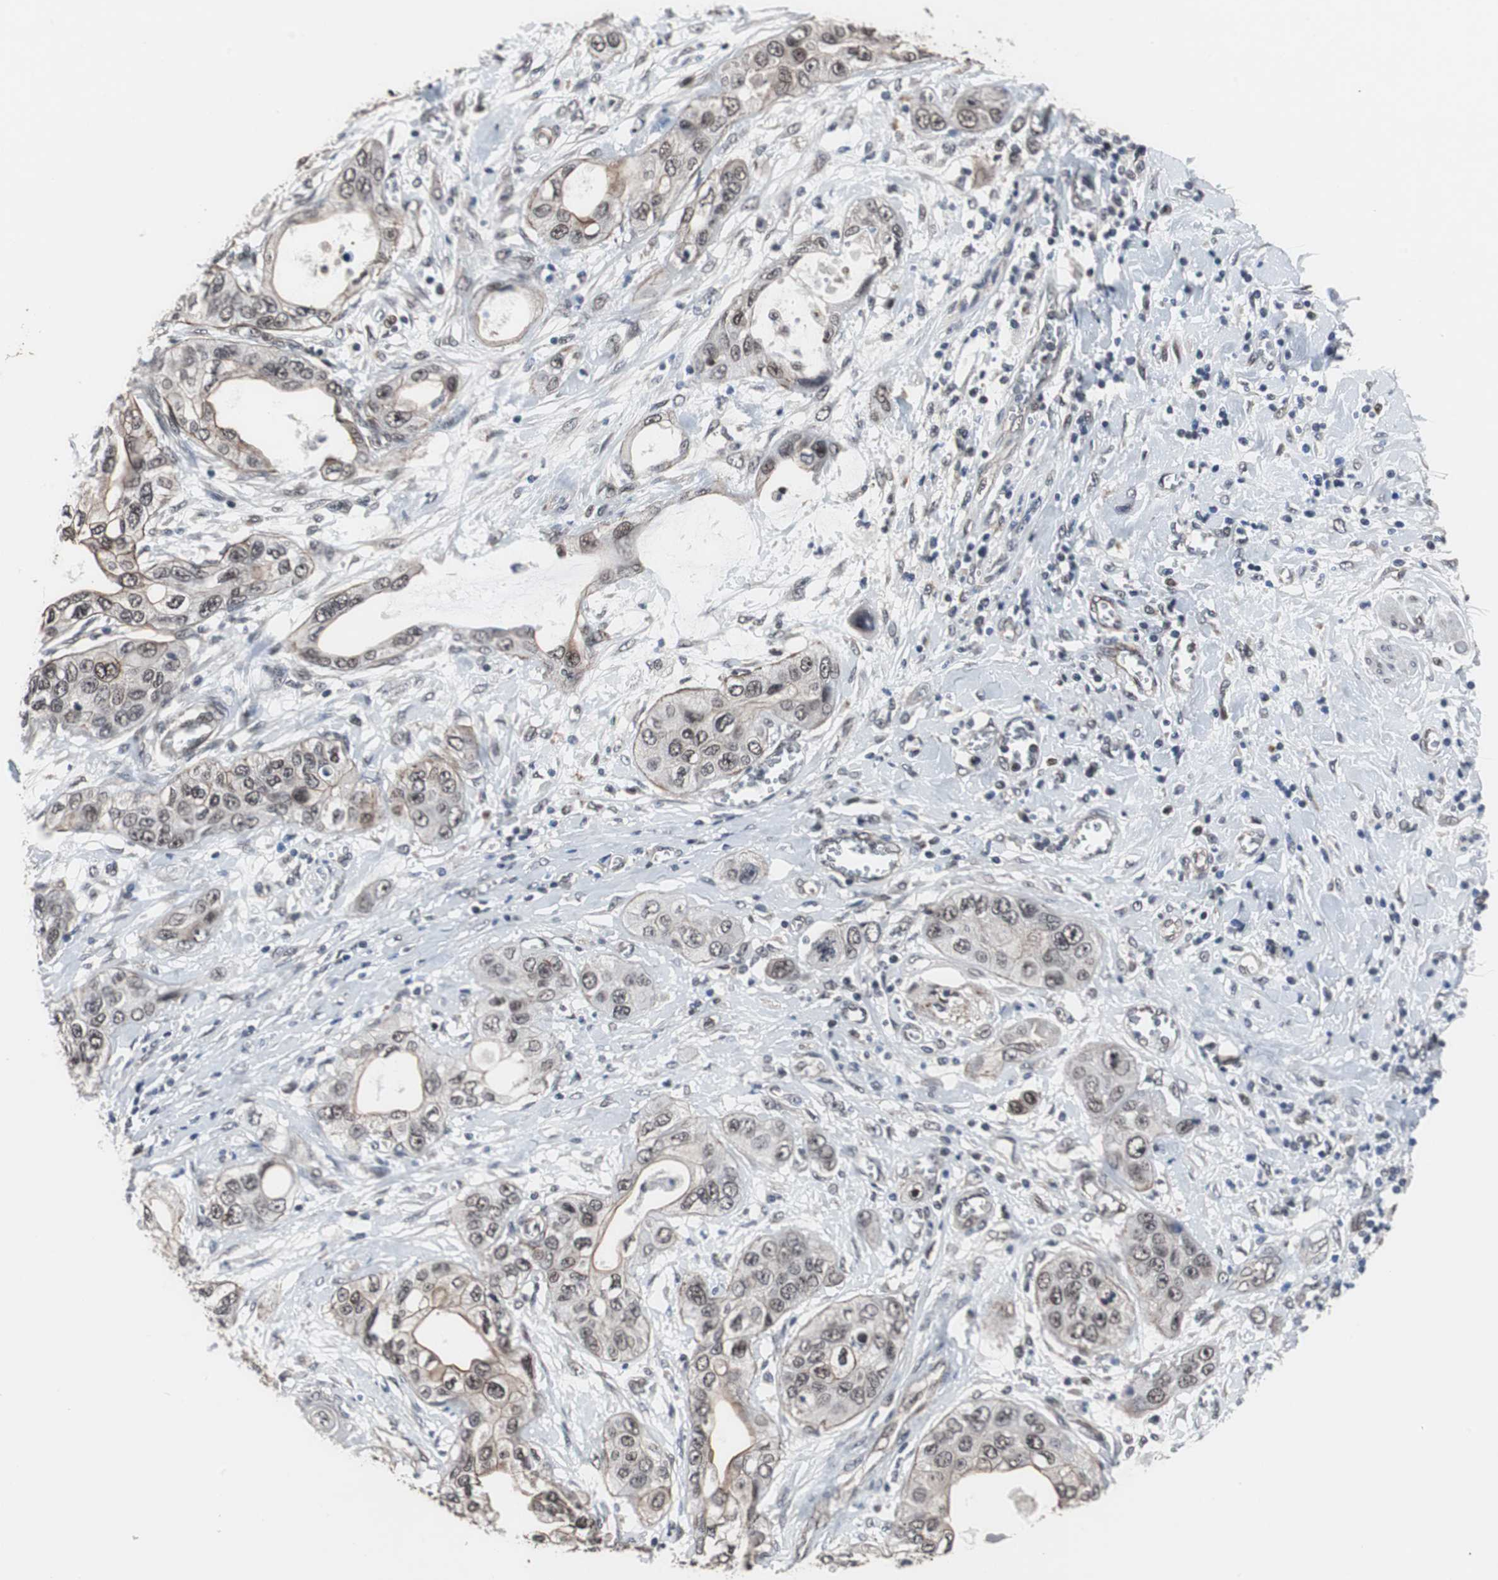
{"staining": {"intensity": "weak", "quantity": "25%-75%", "location": "nuclear"}, "tissue": "pancreatic cancer", "cell_type": "Tumor cells", "image_type": "cancer", "snomed": [{"axis": "morphology", "description": "Adenocarcinoma, NOS"}, {"axis": "topography", "description": "Pancreas"}], "caption": "Pancreatic cancer was stained to show a protein in brown. There is low levels of weak nuclear positivity in about 25%-75% of tumor cells.", "gene": "GTF2F2", "patient": {"sex": "female", "age": 70}}